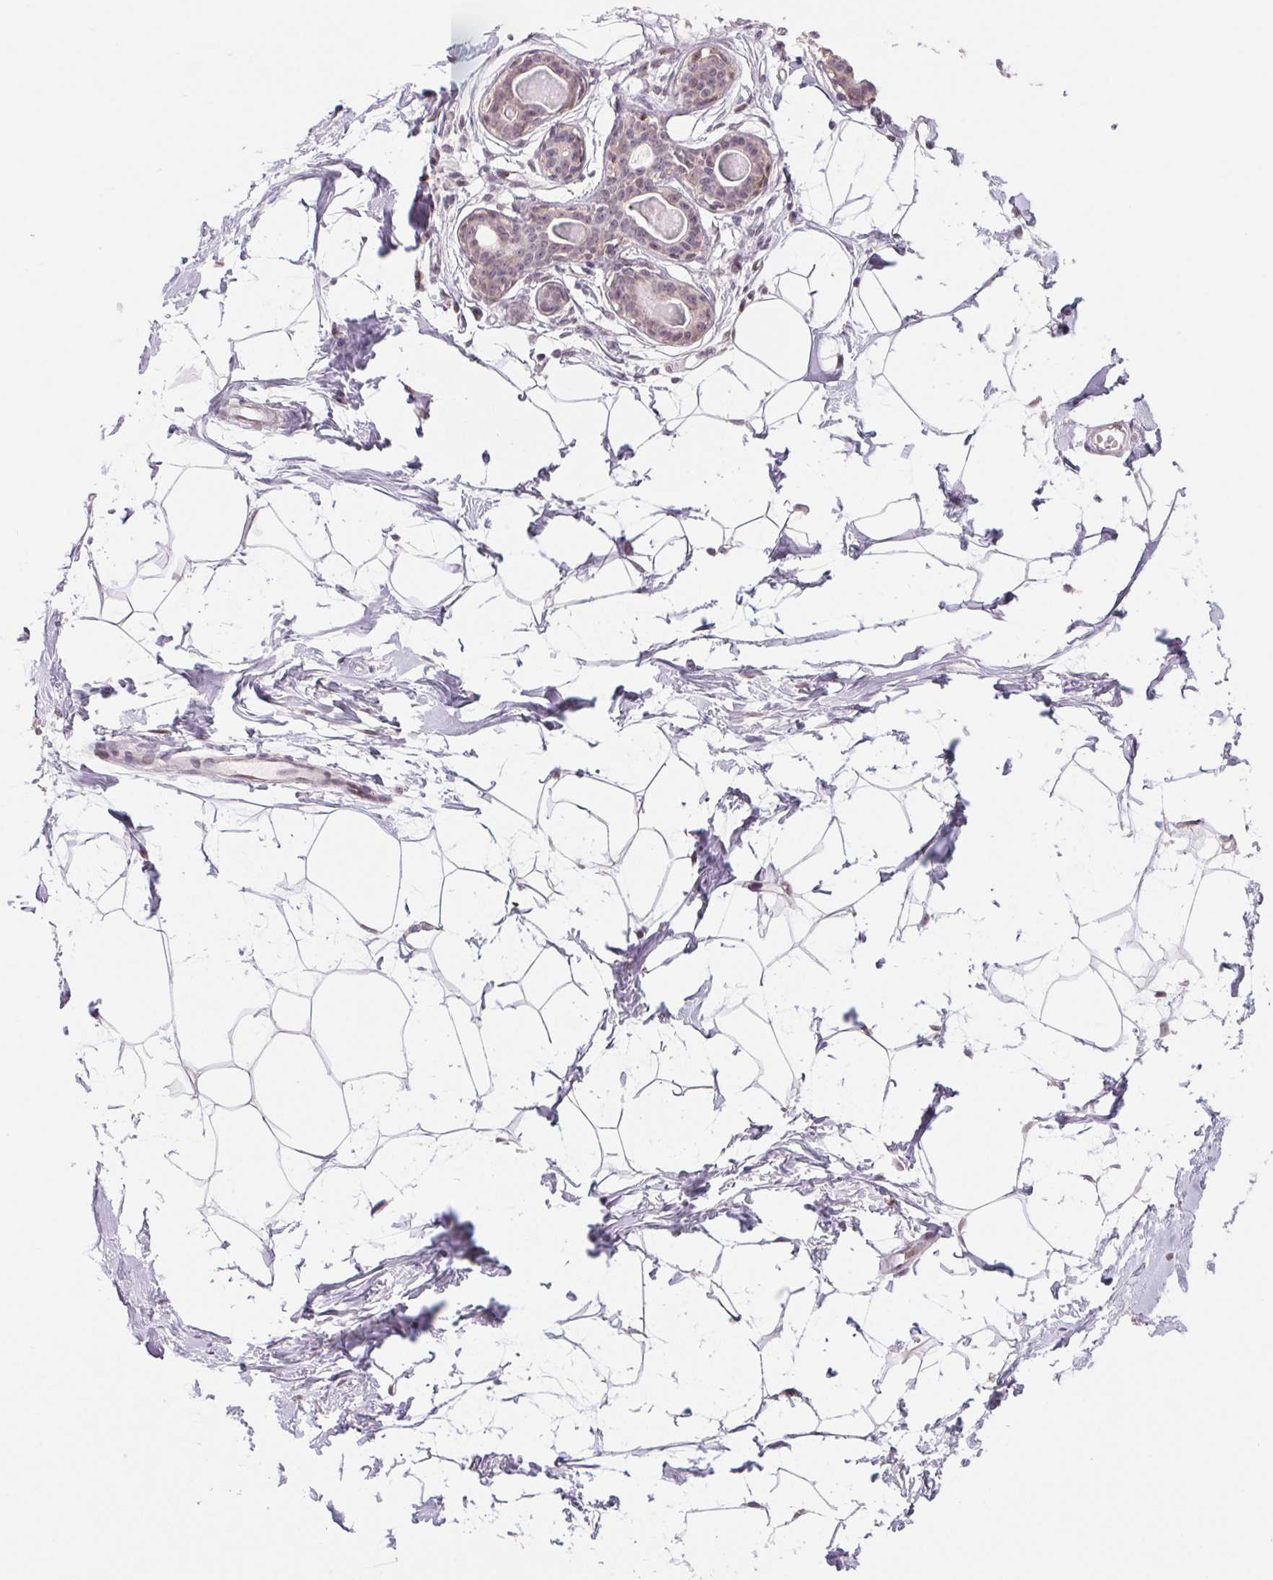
{"staining": {"intensity": "moderate", "quantity": "<25%", "location": "nuclear"}, "tissue": "breast", "cell_type": "Adipocytes", "image_type": "normal", "snomed": [{"axis": "morphology", "description": "Normal tissue, NOS"}, {"axis": "topography", "description": "Breast"}], "caption": "High-magnification brightfield microscopy of normal breast stained with DAB (brown) and counterstained with hematoxylin (blue). adipocytes exhibit moderate nuclear expression is appreciated in about<25% of cells.", "gene": "DNAJB6", "patient": {"sex": "female", "age": 45}}